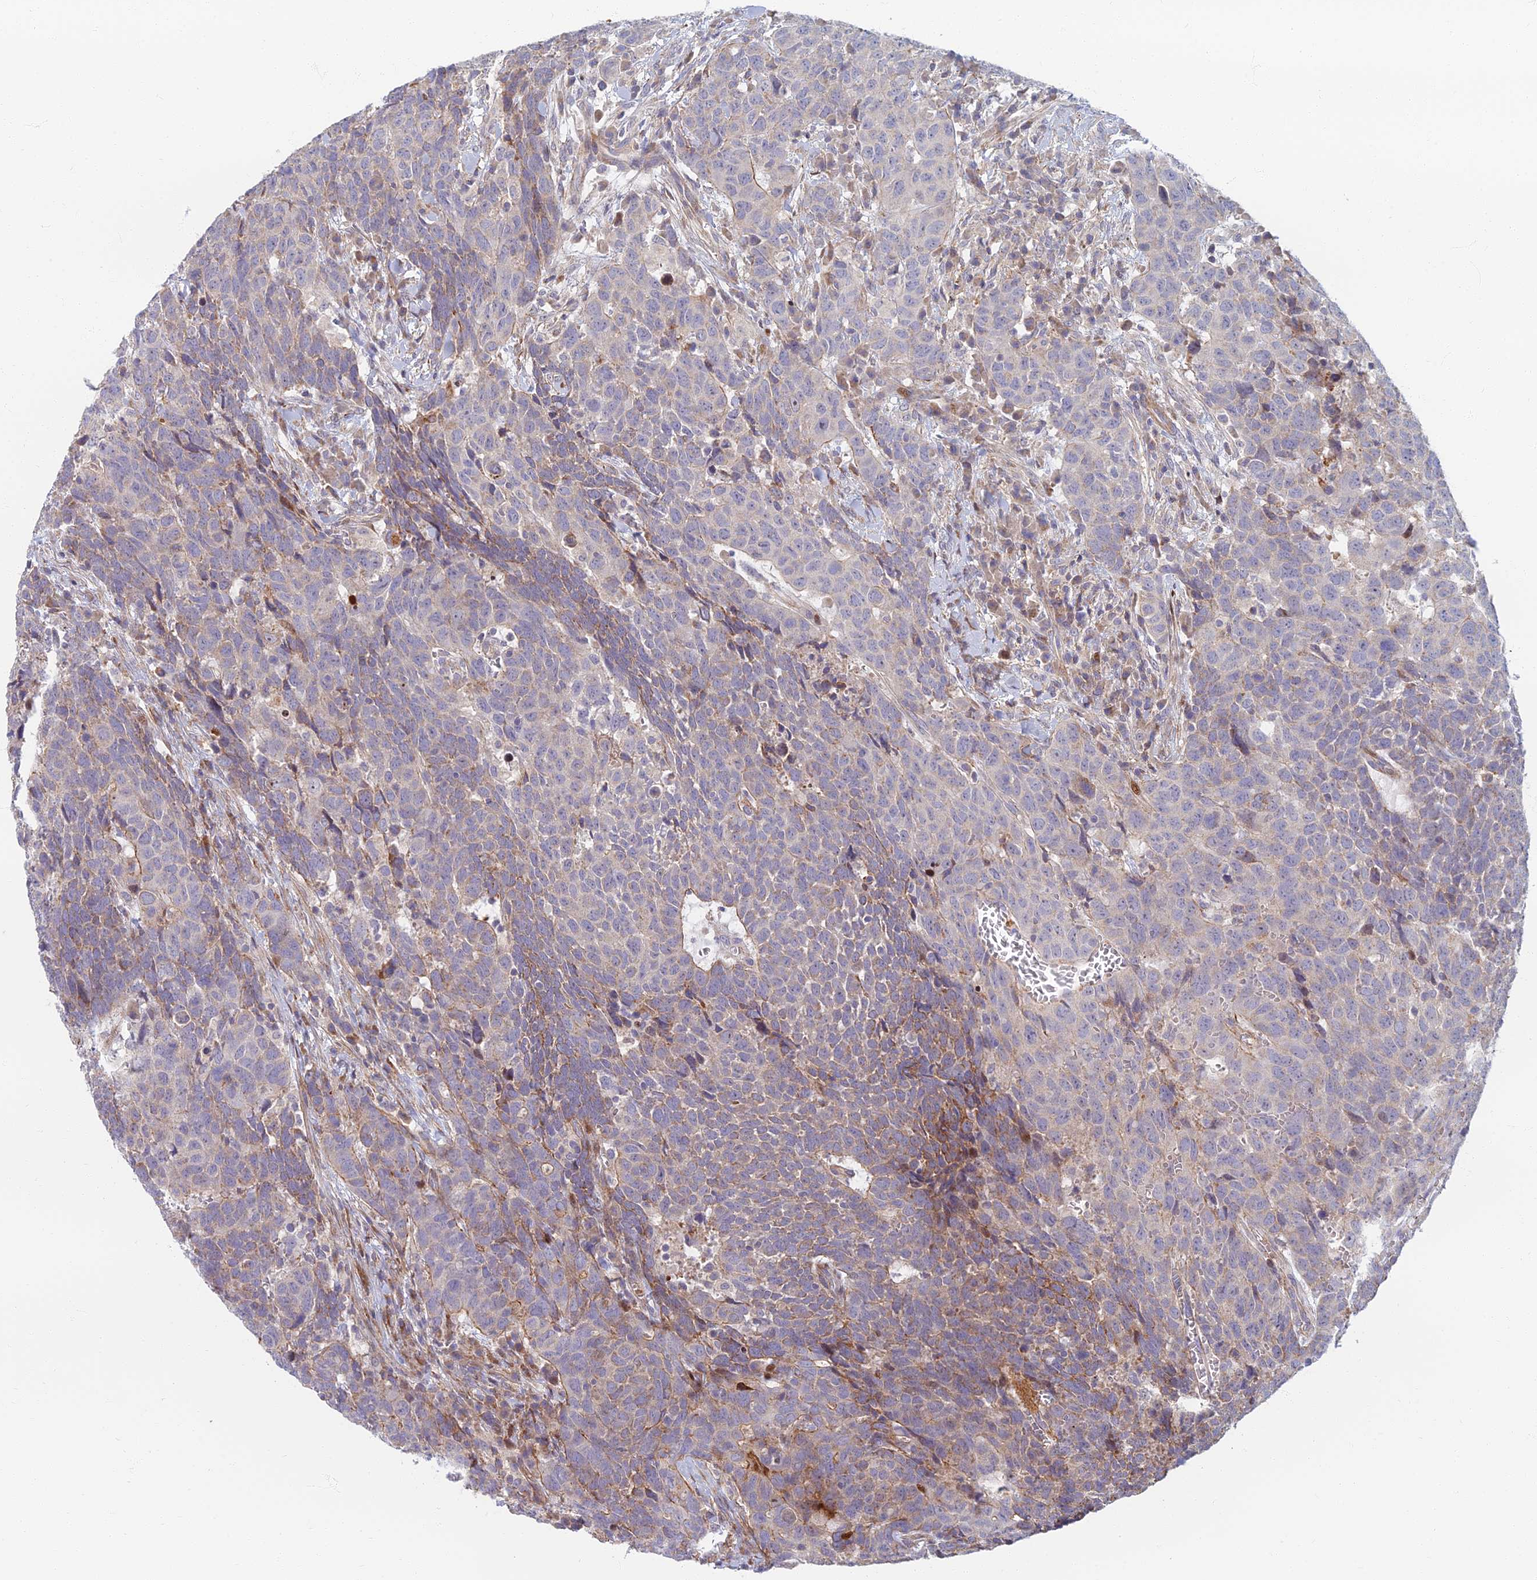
{"staining": {"intensity": "moderate", "quantity": "25%-75%", "location": "cytoplasmic/membranous"}, "tissue": "head and neck cancer", "cell_type": "Tumor cells", "image_type": "cancer", "snomed": [{"axis": "morphology", "description": "Squamous cell carcinoma, NOS"}, {"axis": "topography", "description": "Head-Neck"}], "caption": "A micrograph of human squamous cell carcinoma (head and neck) stained for a protein demonstrates moderate cytoplasmic/membranous brown staining in tumor cells.", "gene": "C15orf40", "patient": {"sex": "male", "age": 66}}